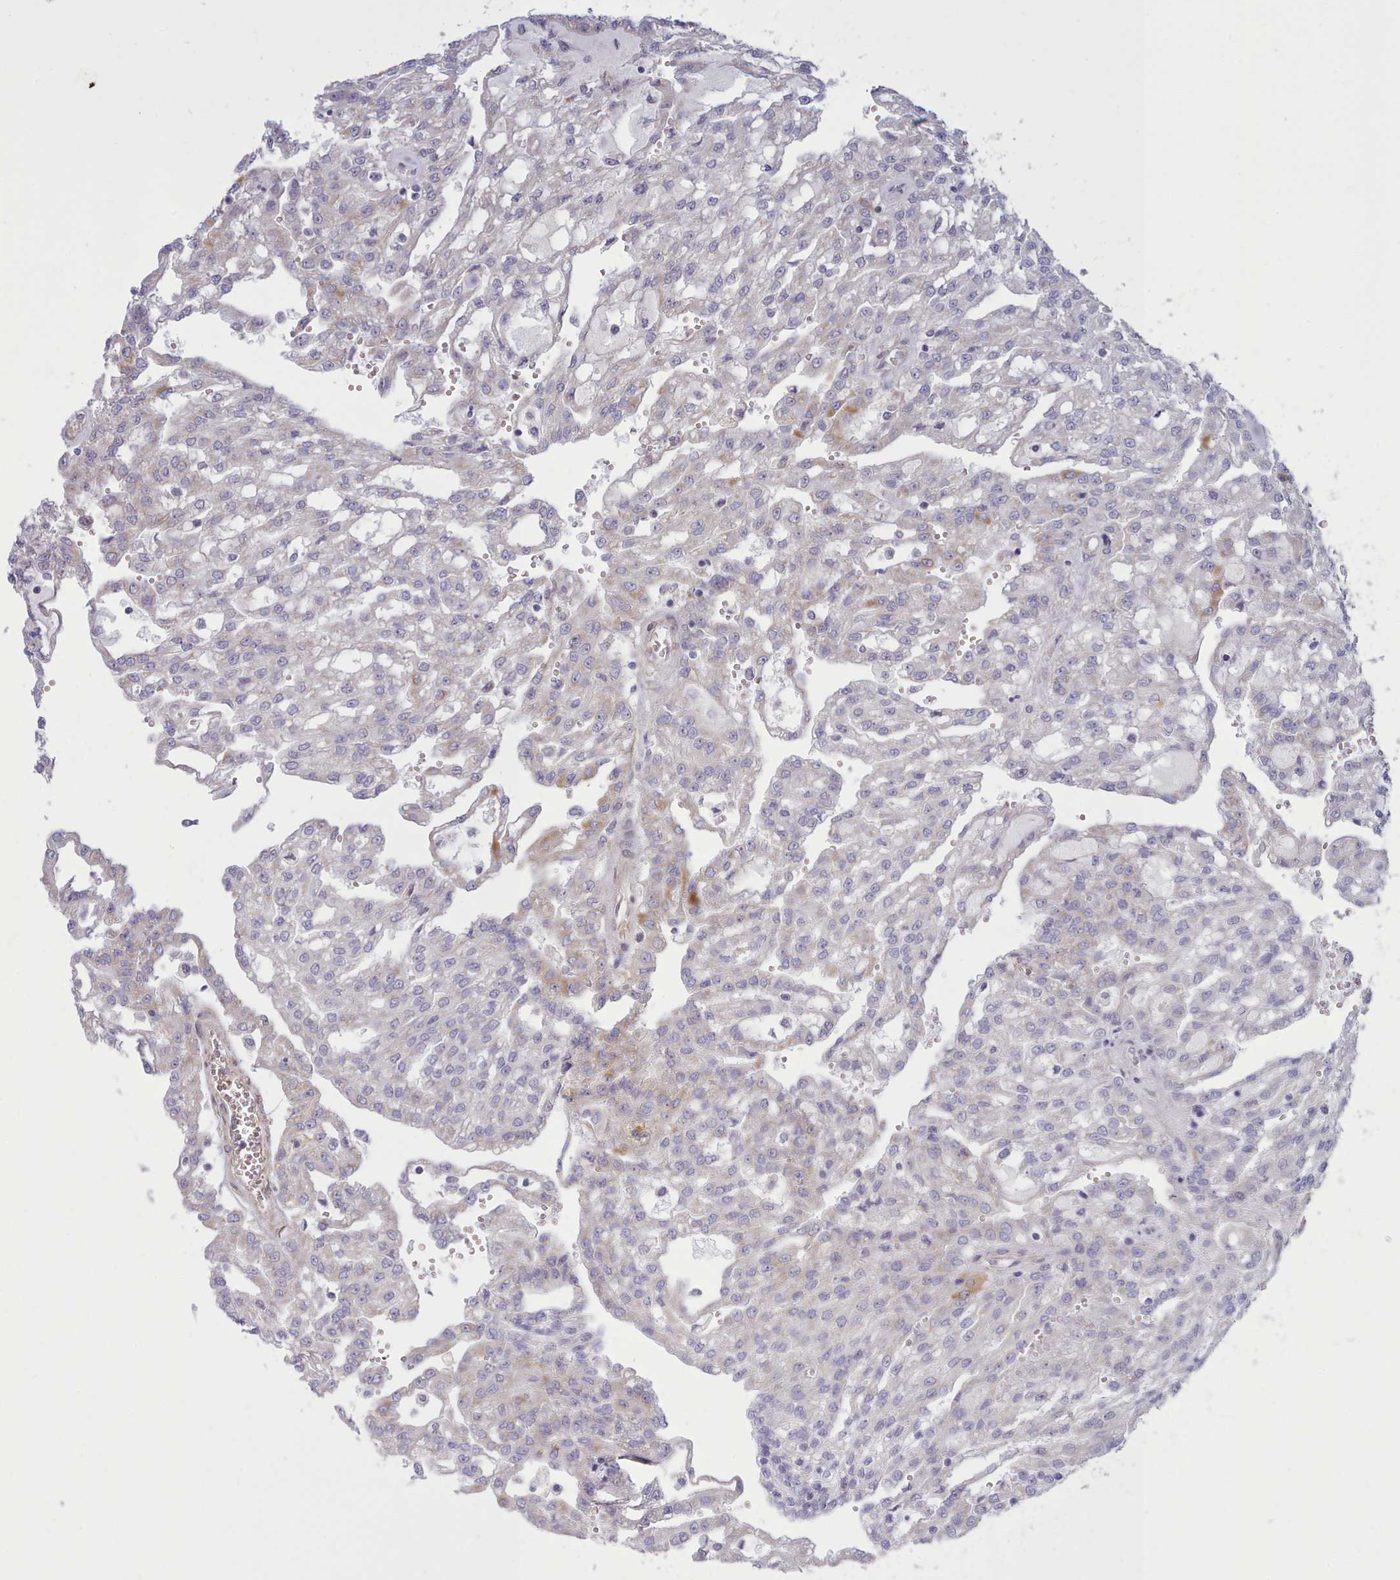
{"staining": {"intensity": "weak", "quantity": "<25%", "location": "cytoplasmic/membranous"}, "tissue": "renal cancer", "cell_type": "Tumor cells", "image_type": "cancer", "snomed": [{"axis": "morphology", "description": "Adenocarcinoma, NOS"}, {"axis": "topography", "description": "Kidney"}], "caption": "DAB (3,3'-diaminobenzidine) immunohistochemical staining of renal cancer exhibits no significant expression in tumor cells.", "gene": "MRPL21", "patient": {"sex": "male", "age": 63}}